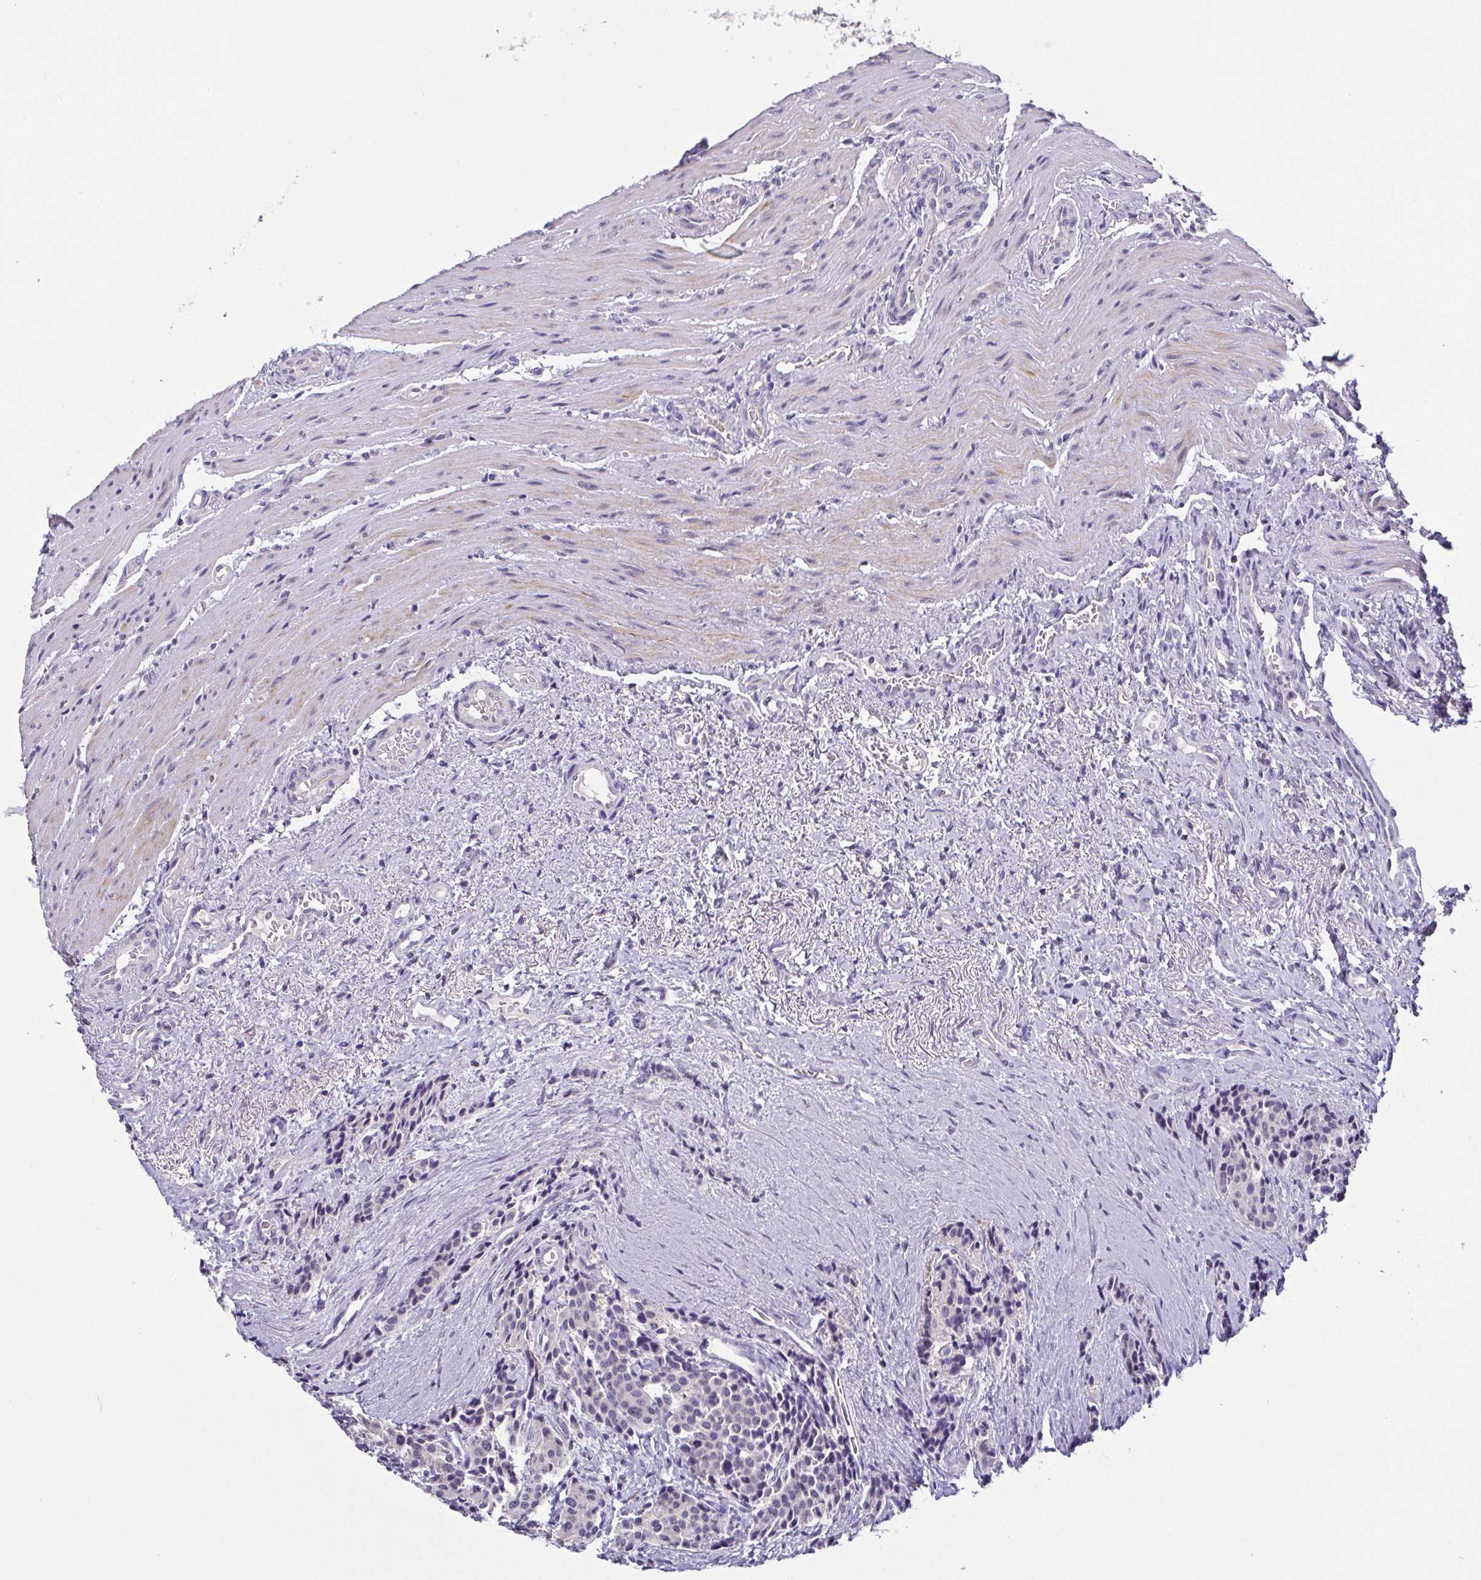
{"staining": {"intensity": "negative", "quantity": "none", "location": "none"}, "tissue": "carcinoid", "cell_type": "Tumor cells", "image_type": "cancer", "snomed": [{"axis": "morphology", "description": "Carcinoid, malignant, NOS"}, {"axis": "topography", "description": "Small intestine"}], "caption": "A photomicrograph of human carcinoid is negative for staining in tumor cells.", "gene": "RNASE7", "patient": {"sex": "male", "age": 73}}